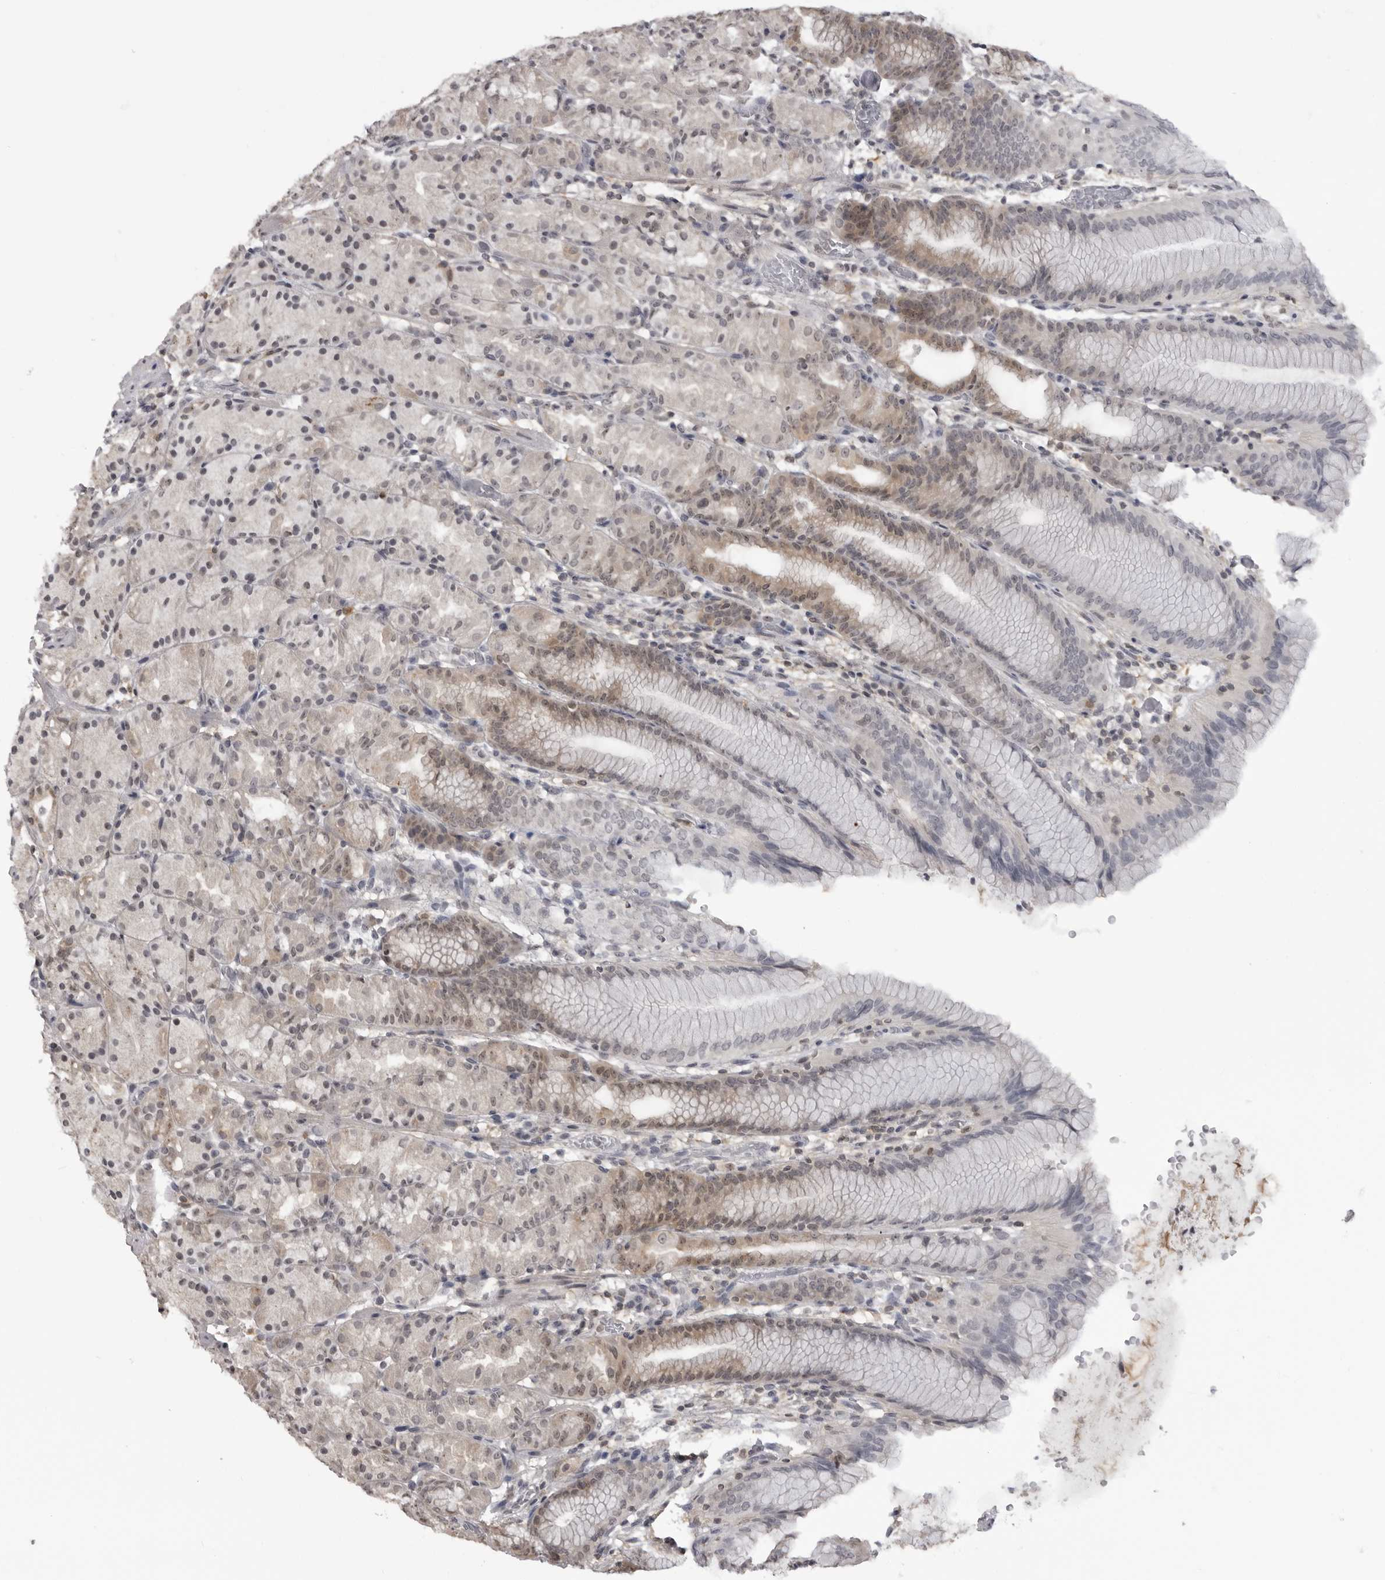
{"staining": {"intensity": "moderate", "quantity": "25%-75%", "location": "cytoplasmic/membranous,nuclear"}, "tissue": "stomach", "cell_type": "Glandular cells", "image_type": "normal", "snomed": [{"axis": "morphology", "description": "Normal tissue, NOS"}, {"axis": "topography", "description": "Stomach, upper"}], "caption": "Benign stomach exhibits moderate cytoplasmic/membranous,nuclear positivity in approximately 25%-75% of glandular cells (Stains: DAB (3,3'-diaminobenzidine) in brown, nuclei in blue, Microscopy: brightfield microscopy at high magnification)..", "gene": "PDCL3", "patient": {"sex": "male", "age": 48}}